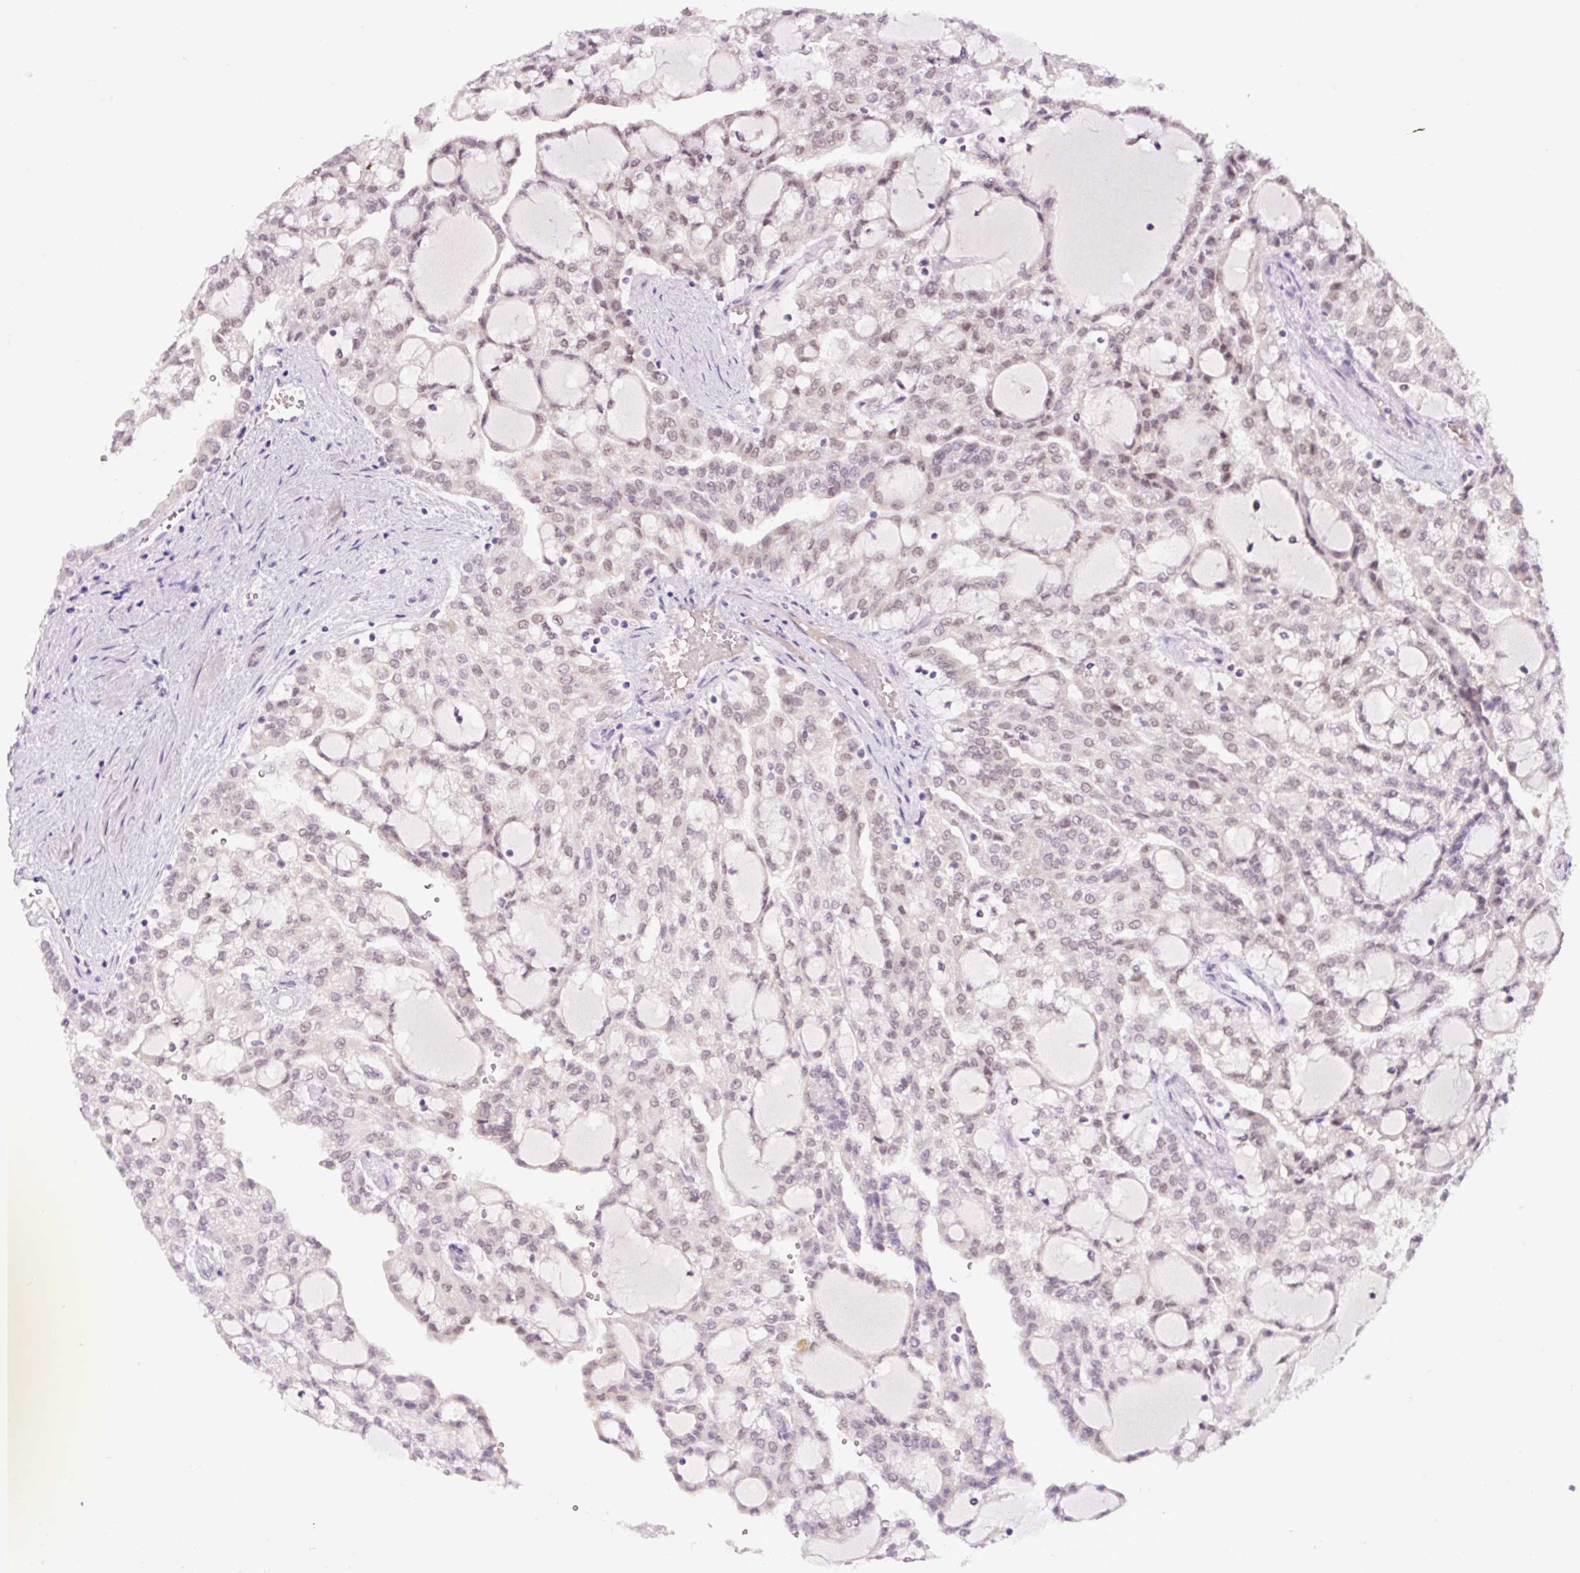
{"staining": {"intensity": "weak", "quantity": "25%-75%", "location": "nuclear"}, "tissue": "renal cancer", "cell_type": "Tumor cells", "image_type": "cancer", "snomed": [{"axis": "morphology", "description": "Adenocarcinoma, NOS"}, {"axis": "topography", "description": "Kidney"}], "caption": "Weak nuclear staining for a protein is seen in approximately 25%-75% of tumor cells of adenocarcinoma (renal) using immunohistochemistry.", "gene": "PCK2", "patient": {"sex": "male", "age": 63}}